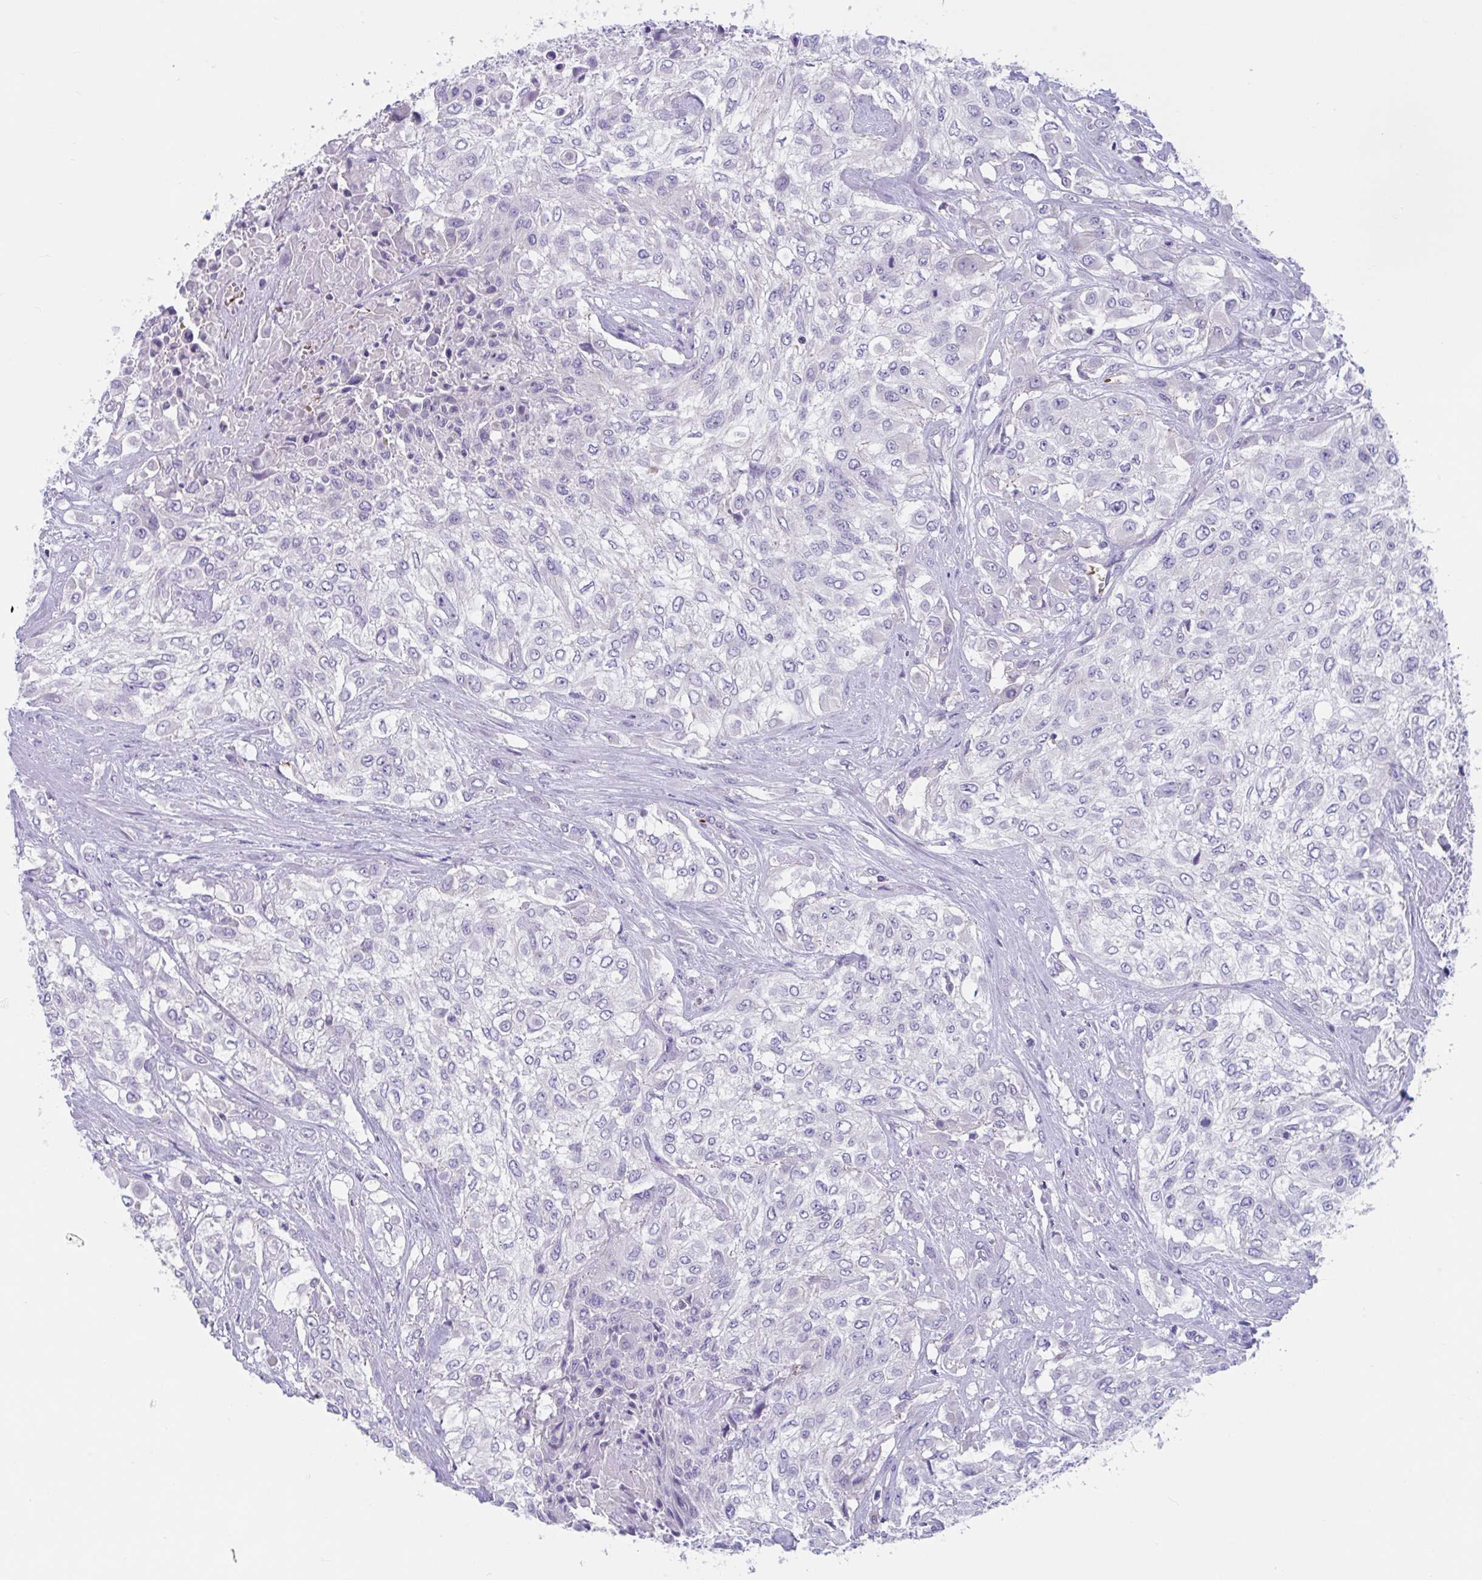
{"staining": {"intensity": "negative", "quantity": "none", "location": "none"}, "tissue": "urothelial cancer", "cell_type": "Tumor cells", "image_type": "cancer", "snomed": [{"axis": "morphology", "description": "Urothelial carcinoma, High grade"}, {"axis": "topography", "description": "Urinary bladder"}], "caption": "A high-resolution micrograph shows IHC staining of urothelial carcinoma (high-grade), which shows no significant expression in tumor cells.", "gene": "TTC30B", "patient": {"sex": "male", "age": 57}}